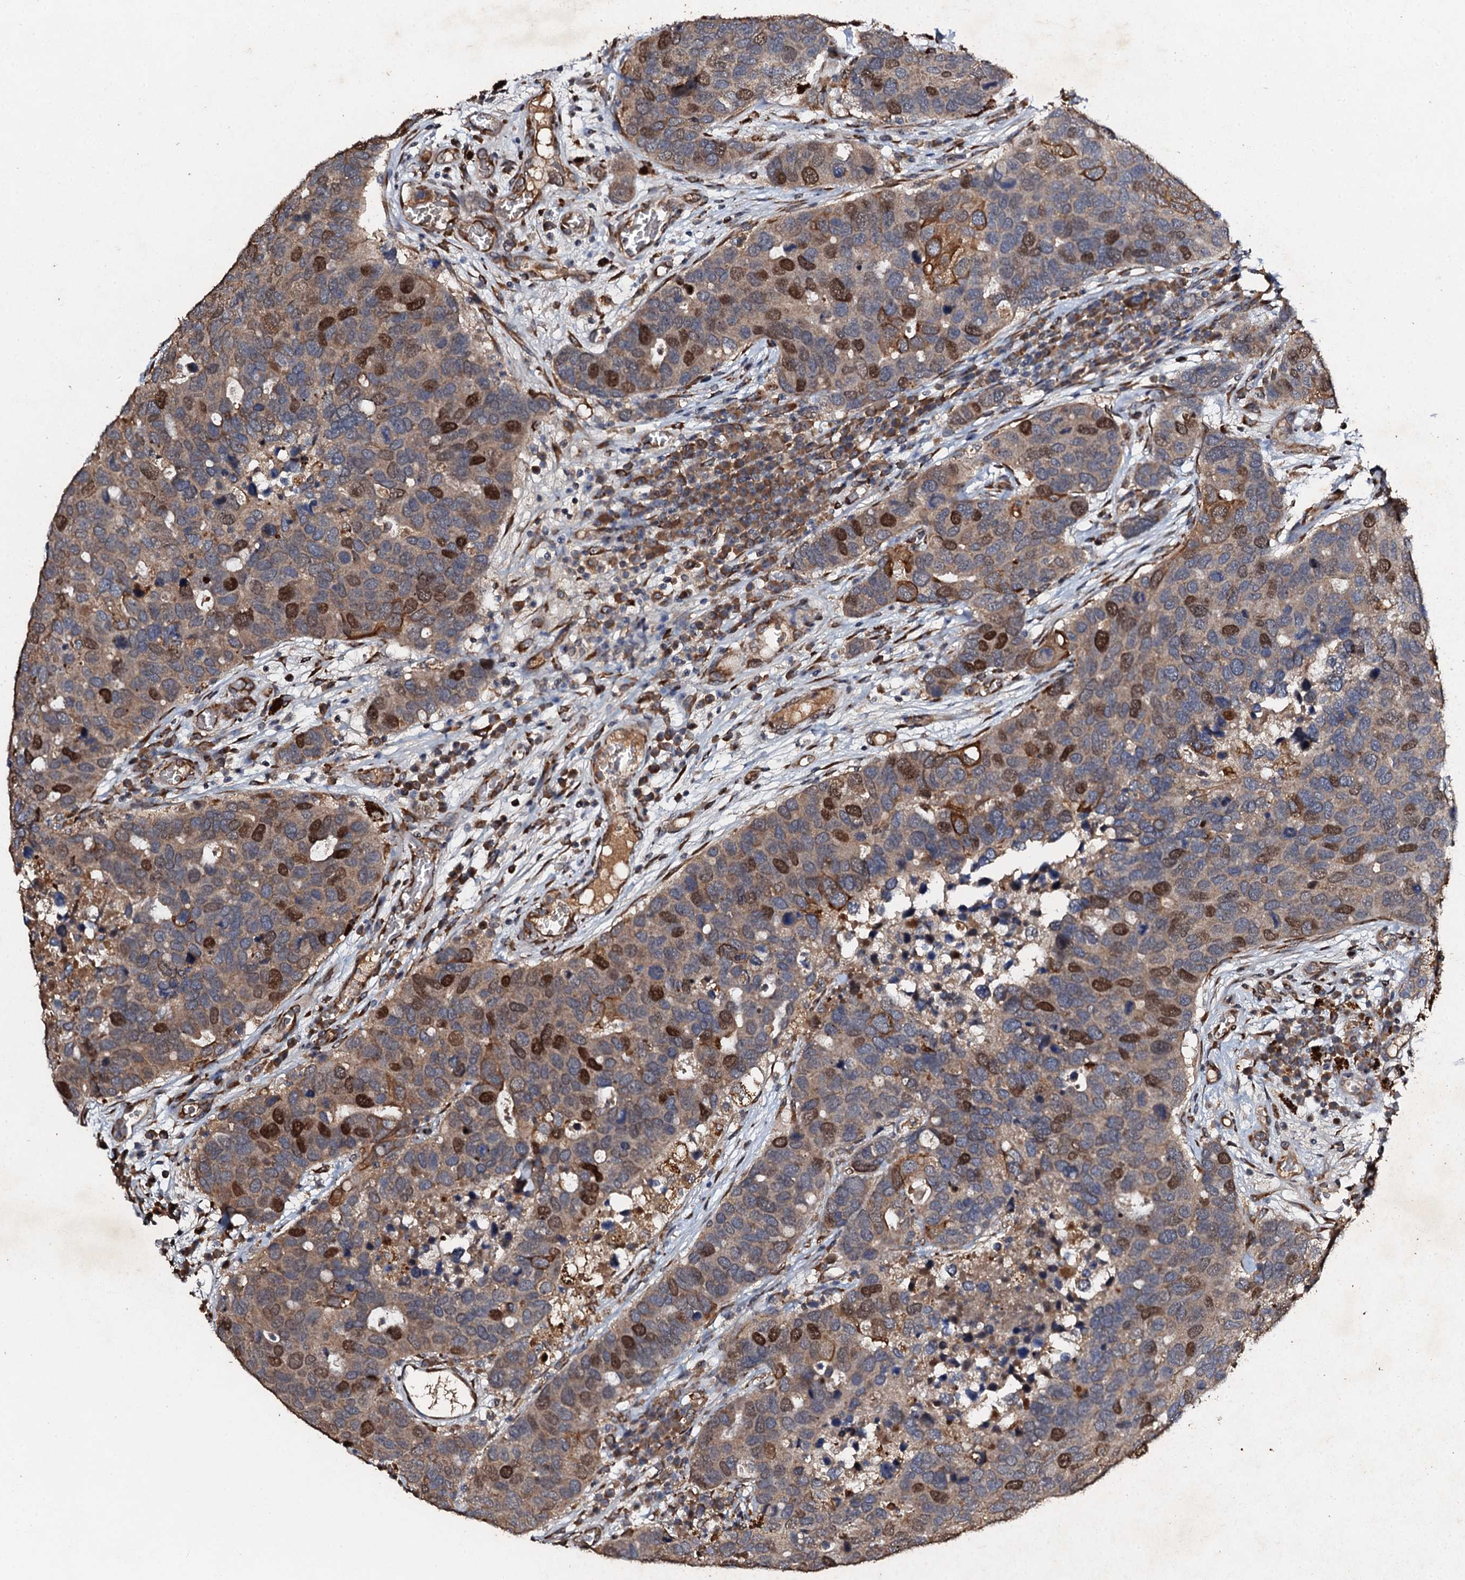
{"staining": {"intensity": "moderate", "quantity": ">75%", "location": "cytoplasmic/membranous,nuclear"}, "tissue": "breast cancer", "cell_type": "Tumor cells", "image_type": "cancer", "snomed": [{"axis": "morphology", "description": "Duct carcinoma"}, {"axis": "topography", "description": "Breast"}], "caption": "The photomicrograph shows staining of invasive ductal carcinoma (breast), revealing moderate cytoplasmic/membranous and nuclear protein expression (brown color) within tumor cells. The protein of interest is stained brown, and the nuclei are stained in blue (DAB IHC with brightfield microscopy, high magnification).", "gene": "ADAMTS10", "patient": {"sex": "female", "age": 83}}